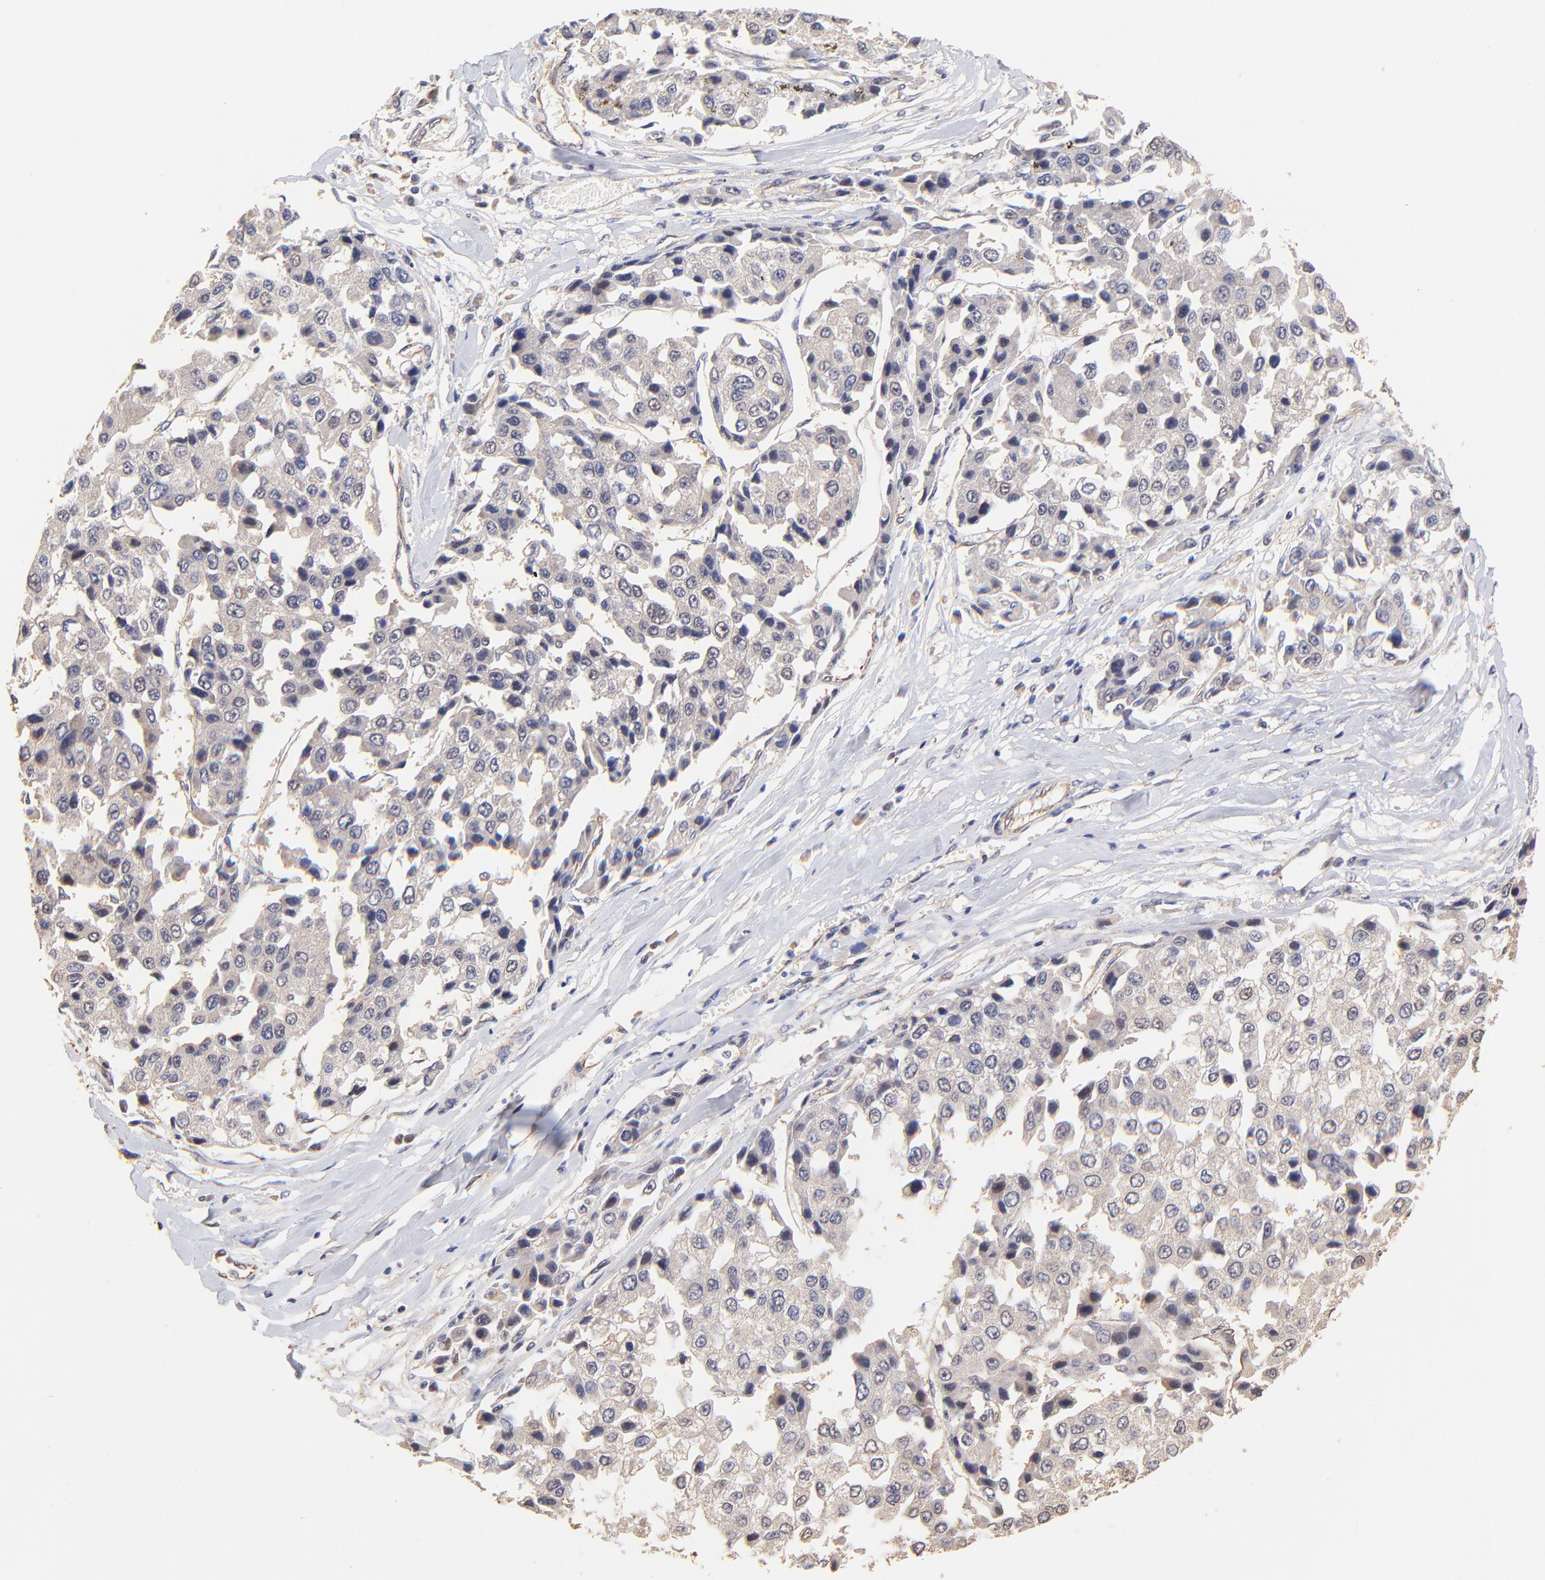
{"staining": {"intensity": "weak", "quantity": ">75%", "location": "cytoplasmic/membranous"}, "tissue": "liver cancer", "cell_type": "Tumor cells", "image_type": "cancer", "snomed": [{"axis": "morphology", "description": "Carcinoma, Hepatocellular, NOS"}, {"axis": "topography", "description": "Liver"}], "caption": "Immunohistochemical staining of human liver cancer (hepatocellular carcinoma) reveals low levels of weak cytoplasmic/membranous protein expression in about >75% of tumor cells. Immunohistochemistry (ihc) stains the protein of interest in brown and the nuclei are stained blue.", "gene": "TNFAIP3", "patient": {"sex": "female", "age": 66}}